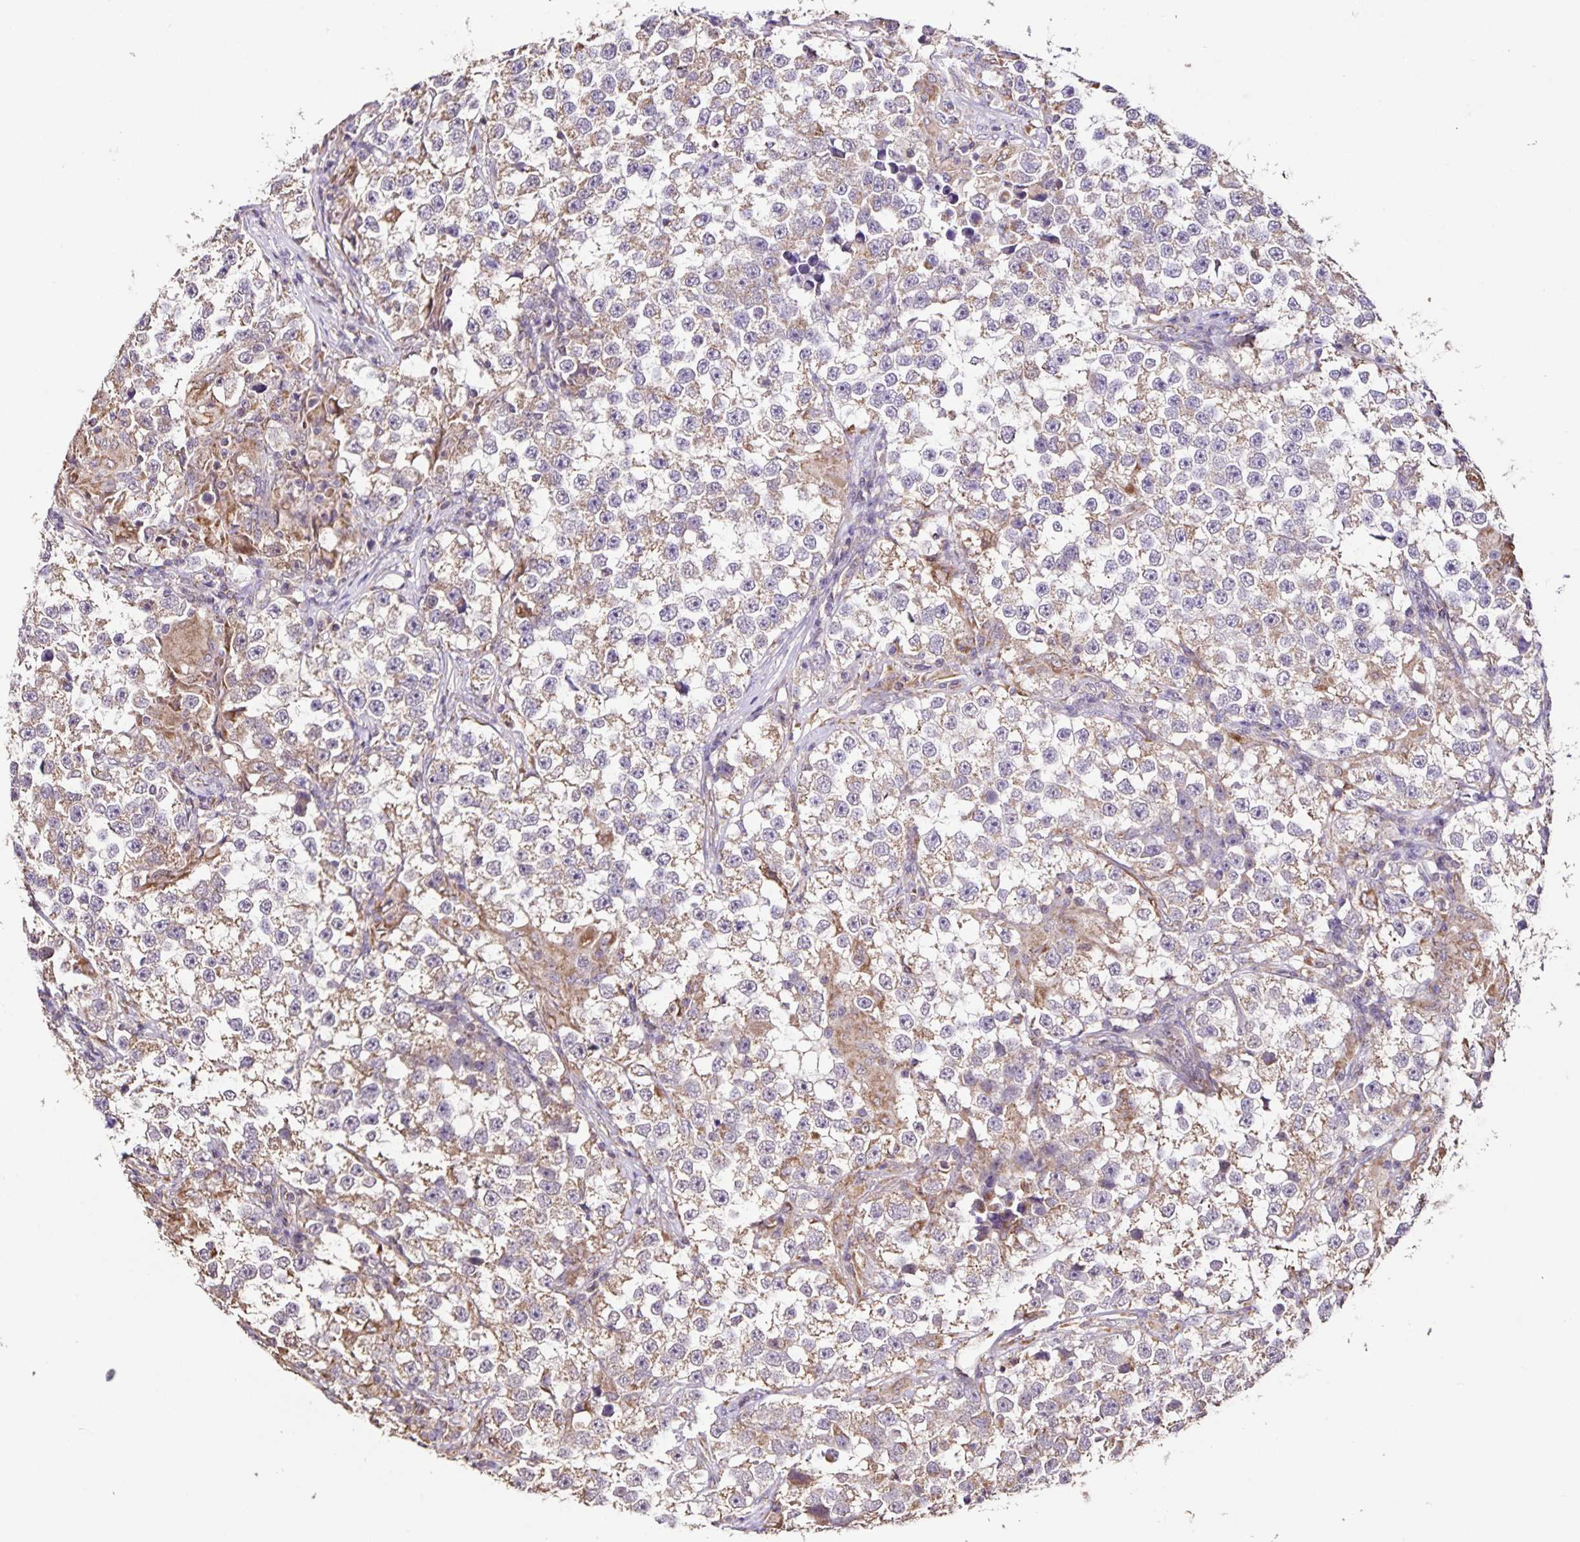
{"staining": {"intensity": "weak", "quantity": "25%-75%", "location": "cytoplasmic/membranous"}, "tissue": "testis cancer", "cell_type": "Tumor cells", "image_type": "cancer", "snomed": [{"axis": "morphology", "description": "Seminoma, NOS"}, {"axis": "topography", "description": "Testis"}], "caption": "Tumor cells exhibit weak cytoplasmic/membranous positivity in approximately 25%-75% of cells in seminoma (testis). Nuclei are stained in blue.", "gene": "MAN1A1", "patient": {"sex": "male", "age": 46}}